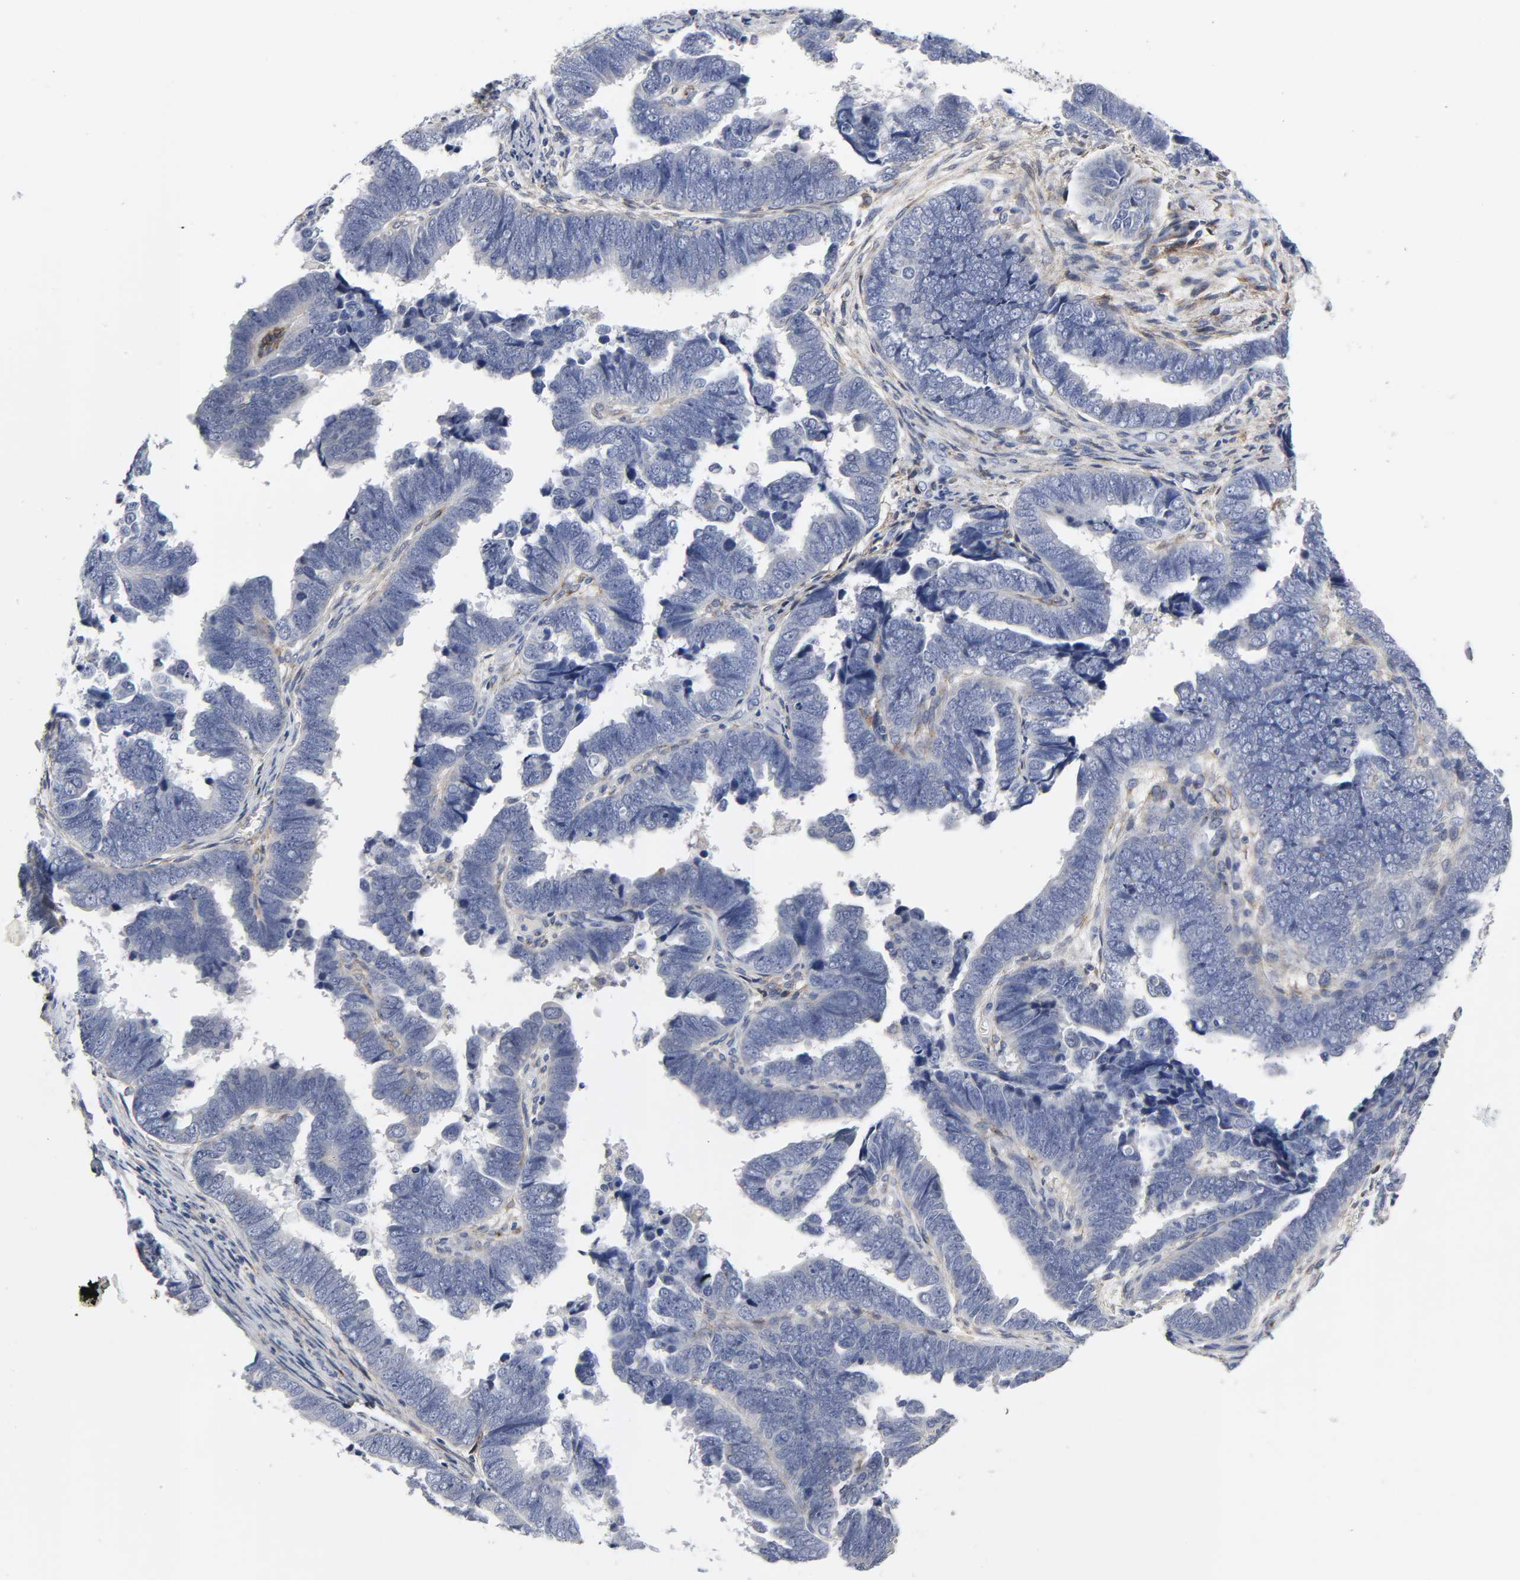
{"staining": {"intensity": "negative", "quantity": "none", "location": "none"}, "tissue": "endometrial cancer", "cell_type": "Tumor cells", "image_type": "cancer", "snomed": [{"axis": "morphology", "description": "Adenocarcinoma, NOS"}, {"axis": "topography", "description": "Endometrium"}], "caption": "This micrograph is of endometrial cancer stained with immunohistochemistry (IHC) to label a protein in brown with the nuclei are counter-stained blue. There is no staining in tumor cells.", "gene": "LRP1", "patient": {"sex": "female", "age": 75}}